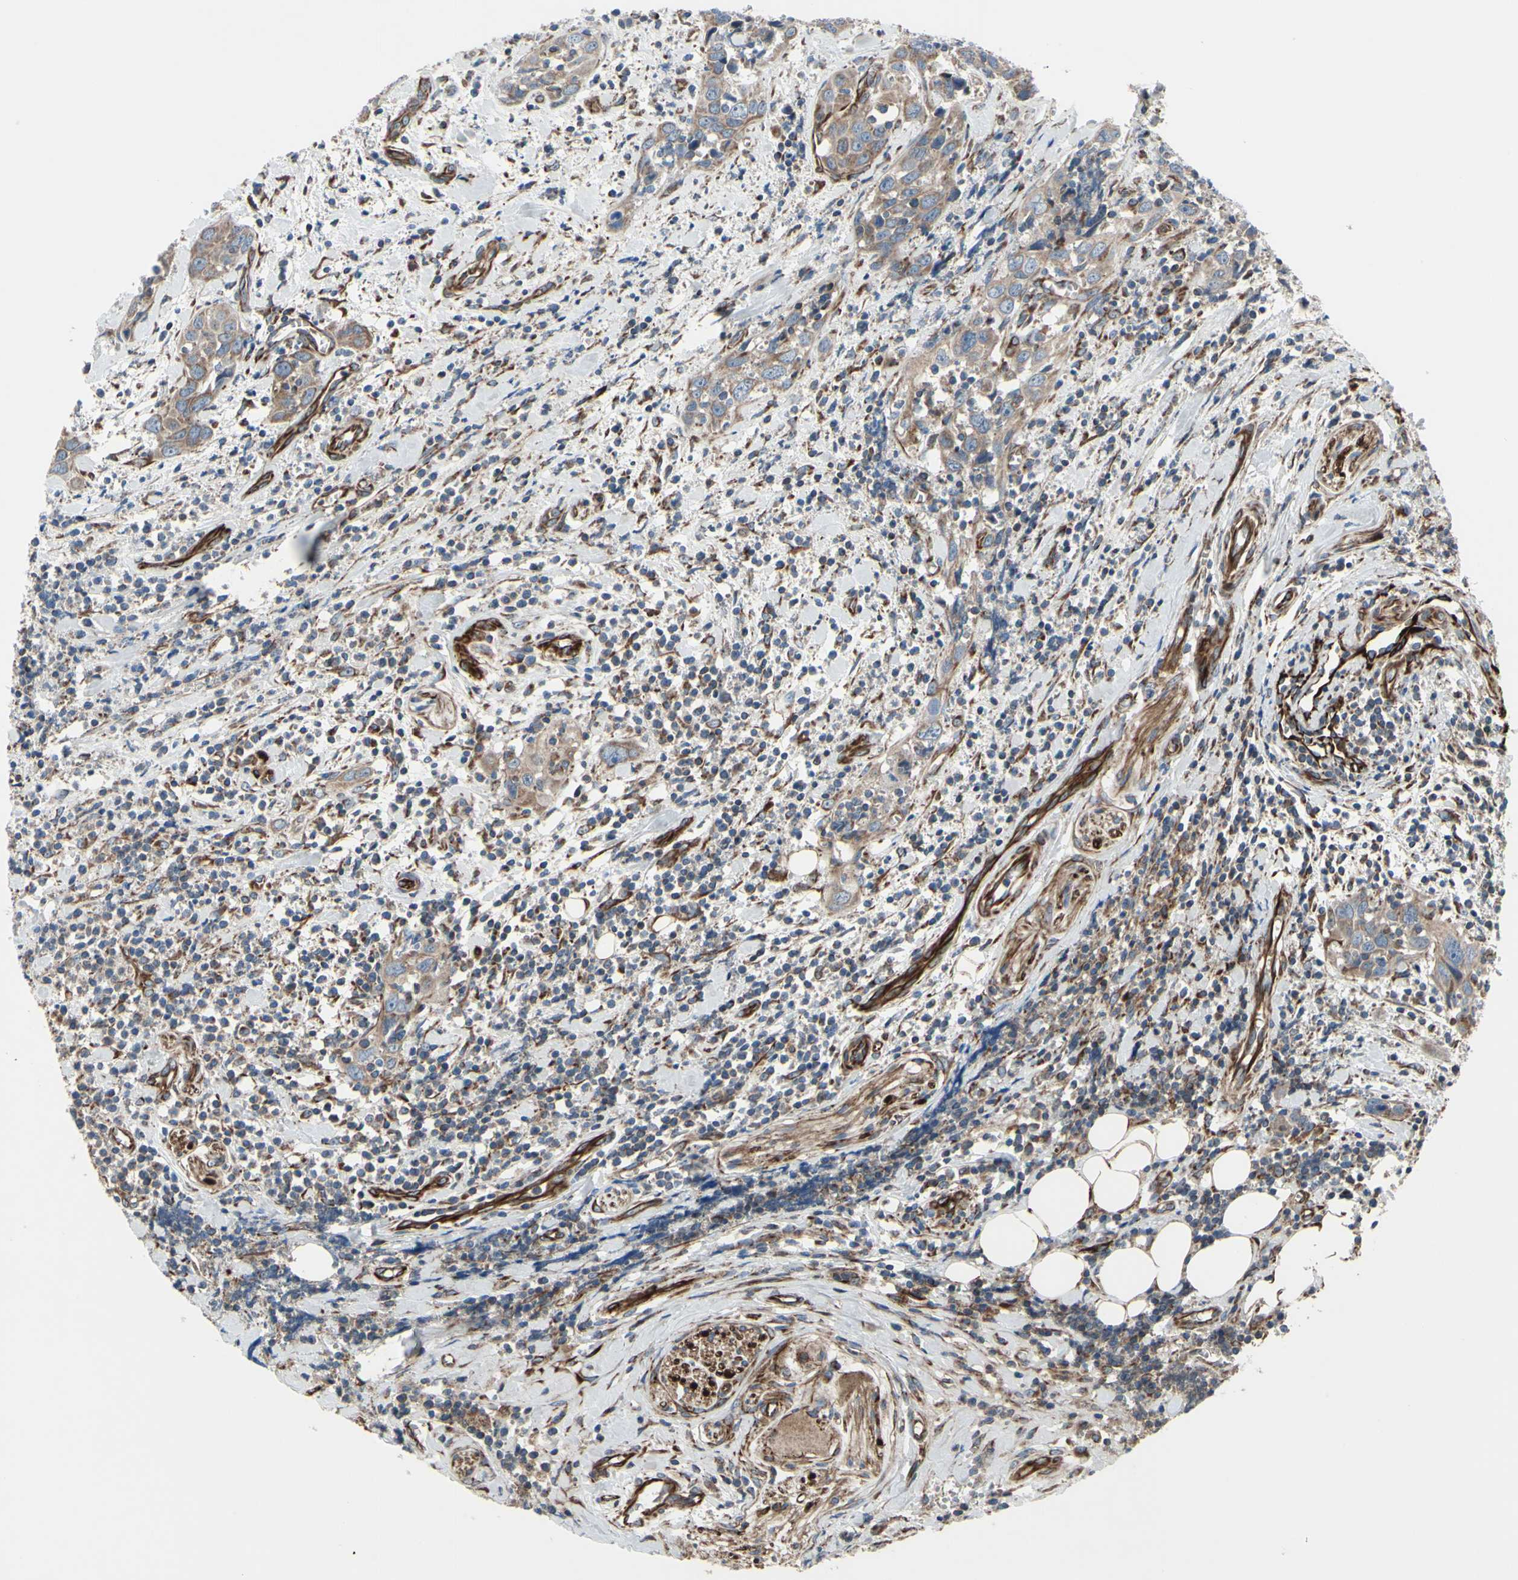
{"staining": {"intensity": "weak", "quantity": ">75%", "location": "cytoplasmic/membranous"}, "tissue": "head and neck cancer", "cell_type": "Tumor cells", "image_type": "cancer", "snomed": [{"axis": "morphology", "description": "Squamous cell carcinoma, NOS"}, {"axis": "topography", "description": "Oral tissue"}, {"axis": "topography", "description": "Head-Neck"}], "caption": "A histopathology image showing weak cytoplasmic/membranous expression in about >75% of tumor cells in squamous cell carcinoma (head and neck), as visualized by brown immunohistochemical staining.", "gene": "EMC7", "patient": {"sex": "female", "age": 50}}